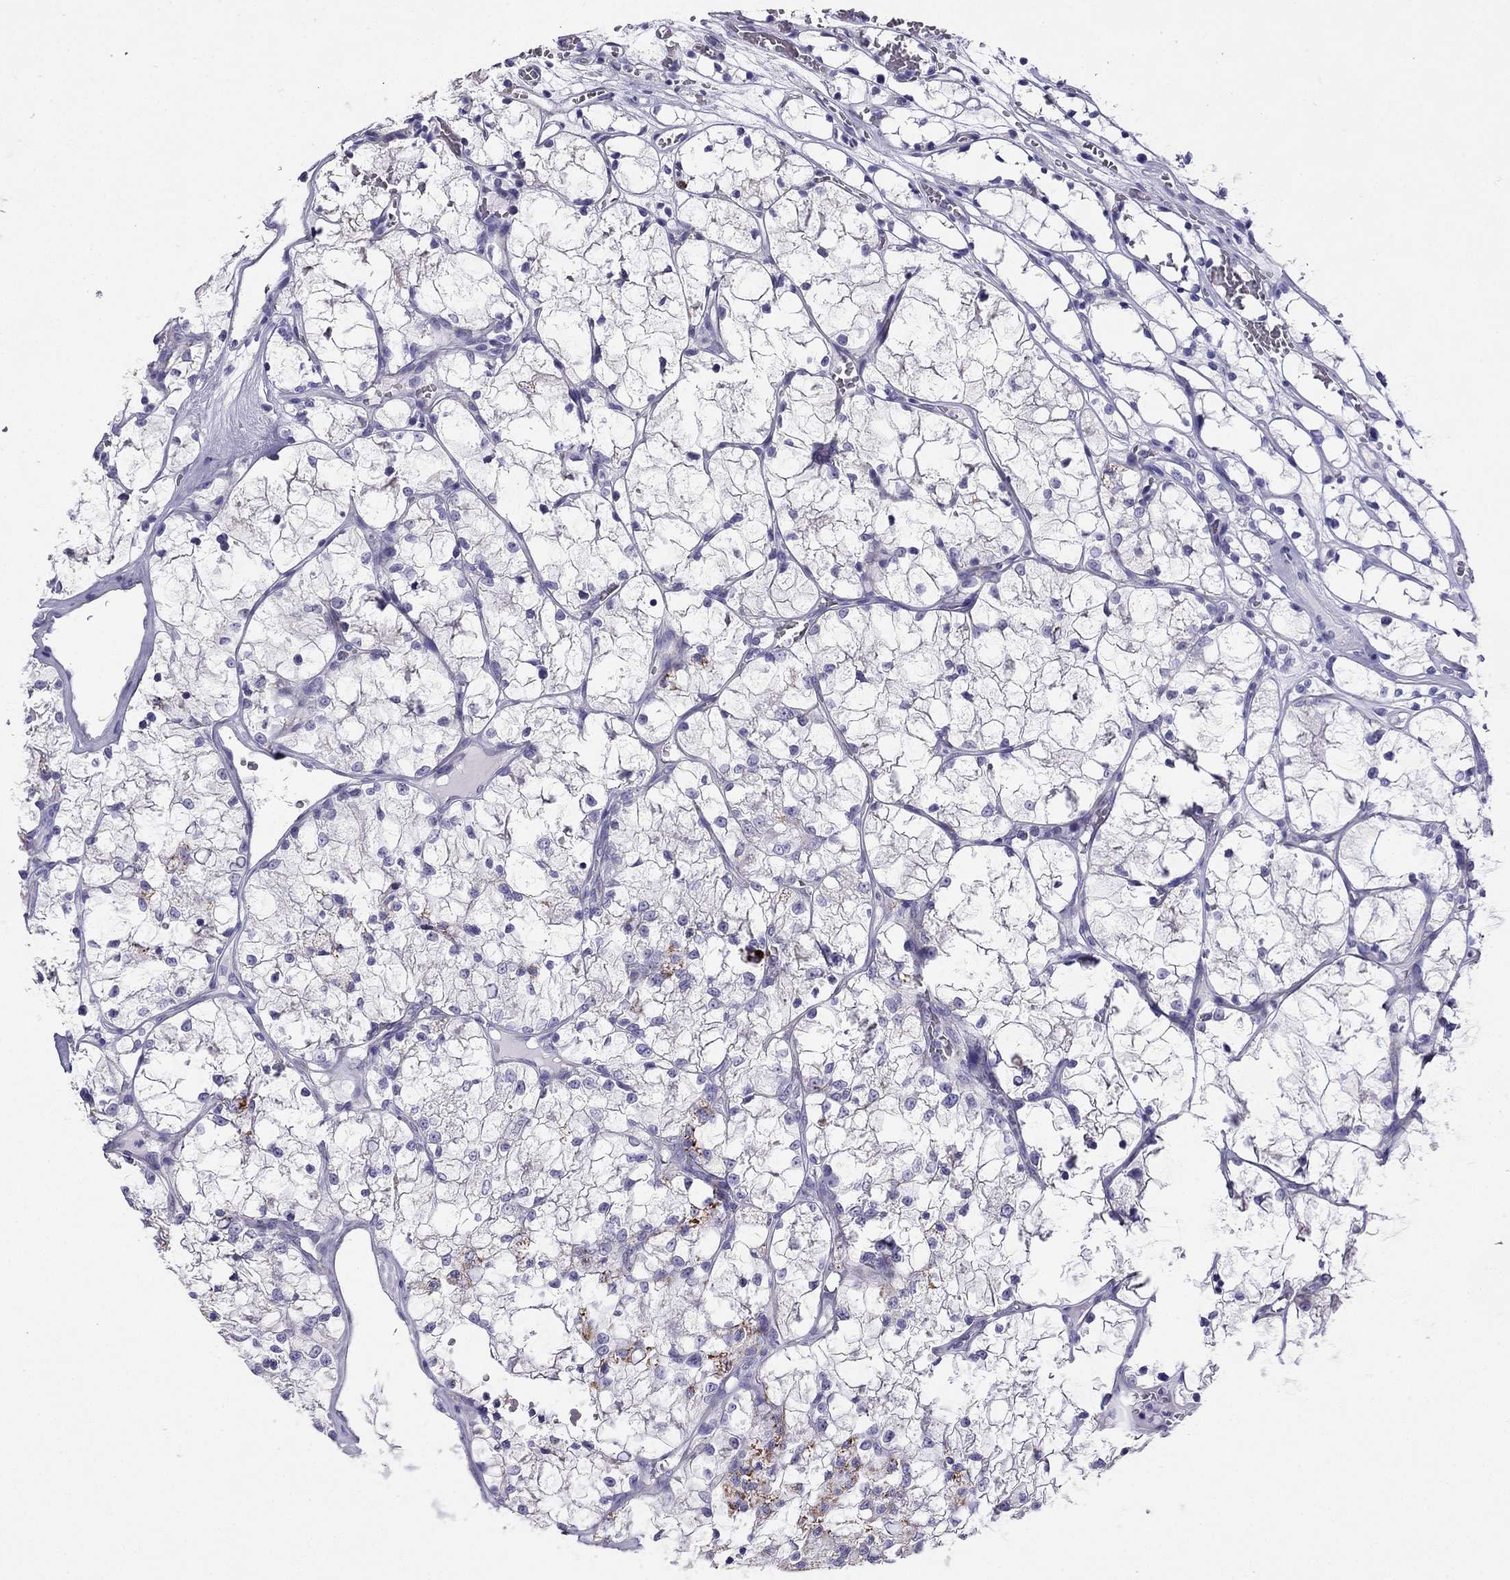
{"staining": {"intensity": "negative", "quantity": "none", "location": "none"}, "tissue": "renal cancer", "cell_type": "Tumor cells", "image_type": "cancer", "snomed": [{"axis": "morphology", "description": "Adenocarcinoma, NOS"}, {"axis": "topography", "description": "Kidney"}], "caption": "DAB (3,3'-diaminobenzidine) immunohistochemical staining of renal adenocarcinoma displays no significant staining in tumor cells.", "gene": "KIF5A", "patient": {"sex": "female", "age": 69}}